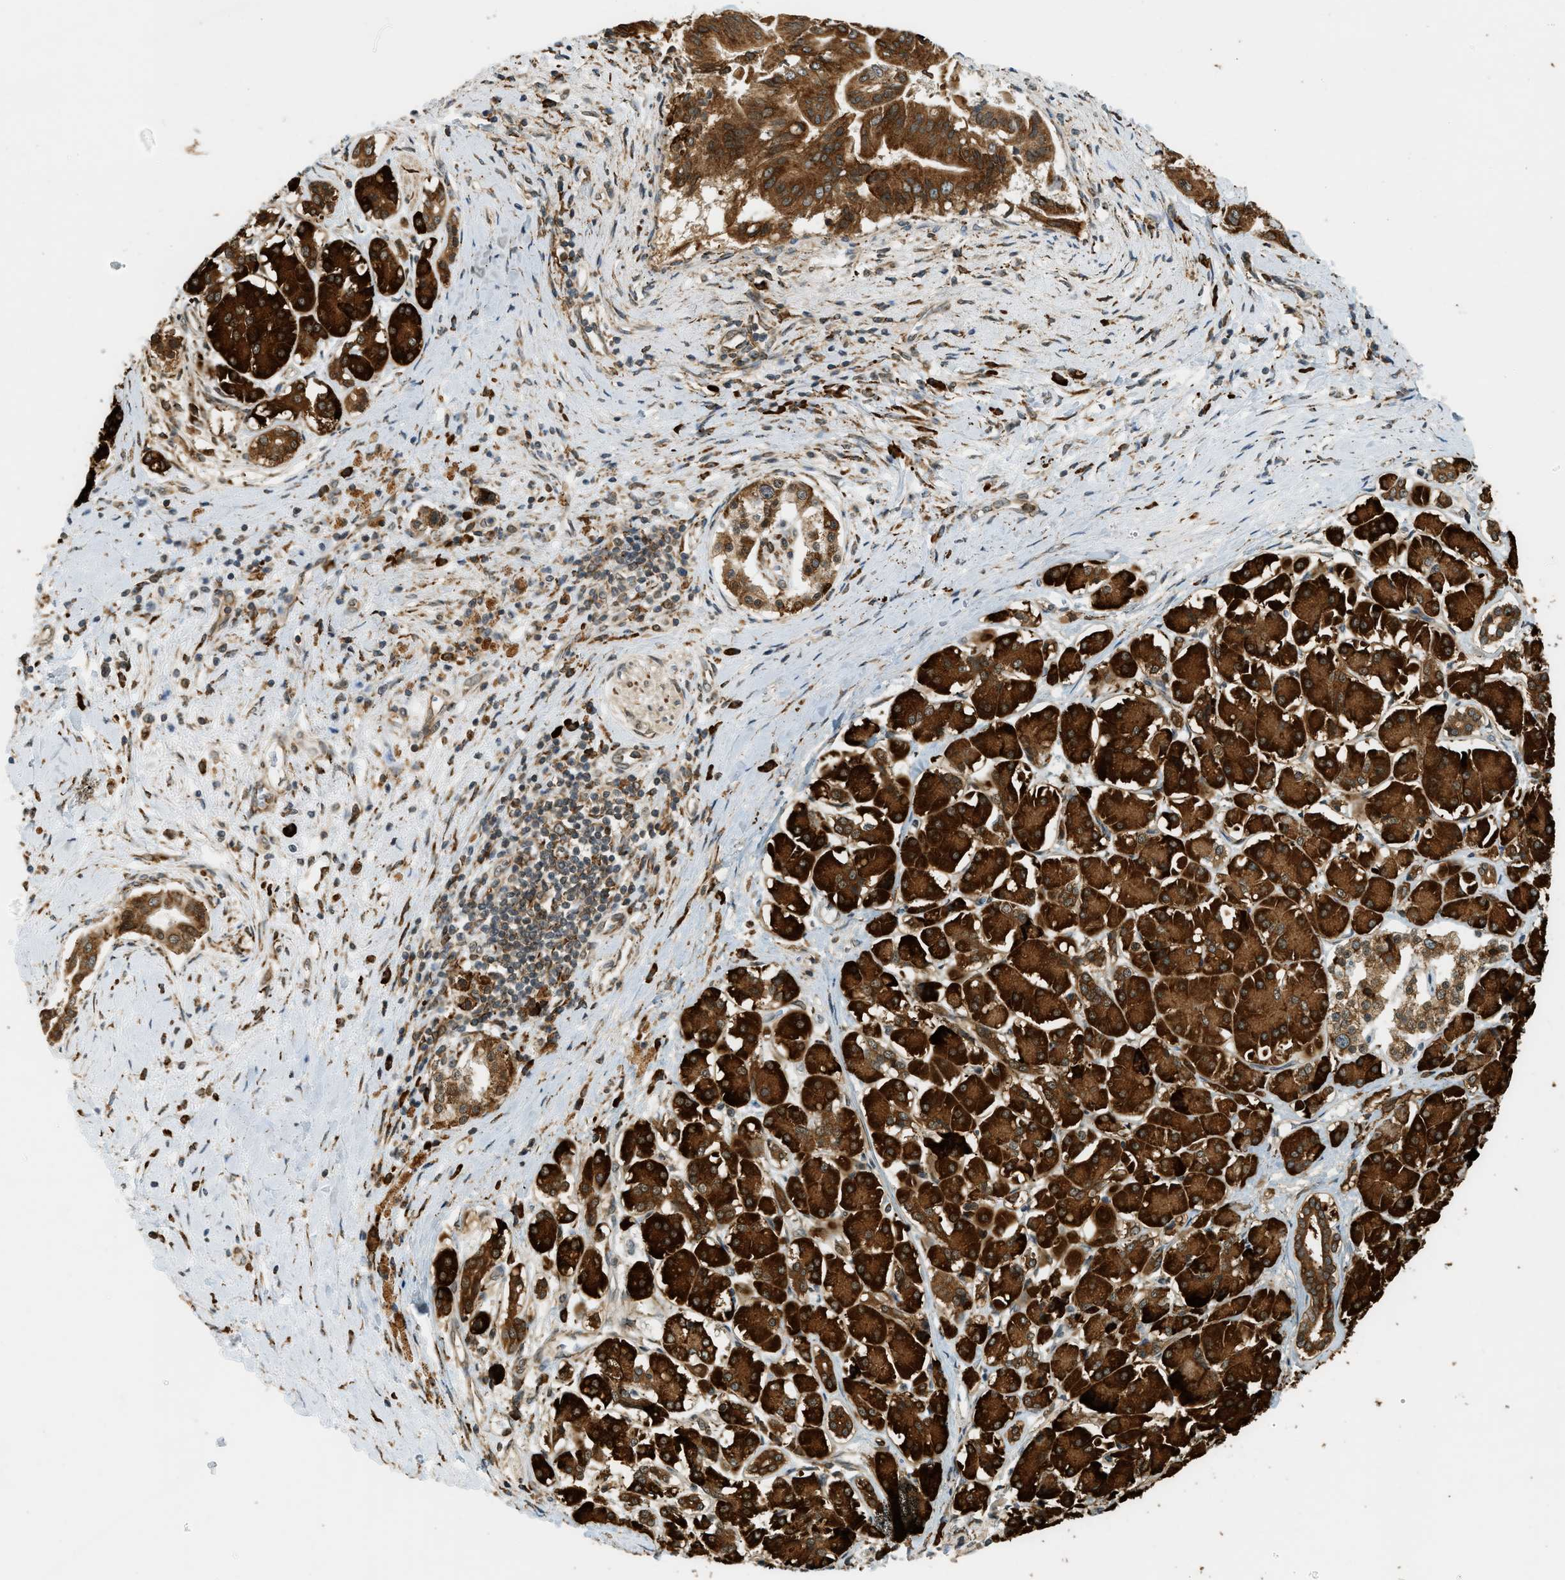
{"staining": {"intensity": "strong", "quantity": ">75%", "location": "cytoplasmic/membranous"}, "tissue": "pancreatic cancer", "cell_type": "Tumor cells", "image_type": "cancer", "snomed": [{"axis": "morphology", "description": "Adenocarcinoma, NOS"}, {"axis": "topography", "description": "Pancreas"}], "caption": "Immunohistochemistry (IHC) (DAB) staining of human pancreatic cancer (adenocarcinoma) reveals strong cytoplasmic/membranous protein positivity in approximately >75% of tumor cells.", "gene": "SEMA4D", "patient": {"sex": "male", "age": 55}}